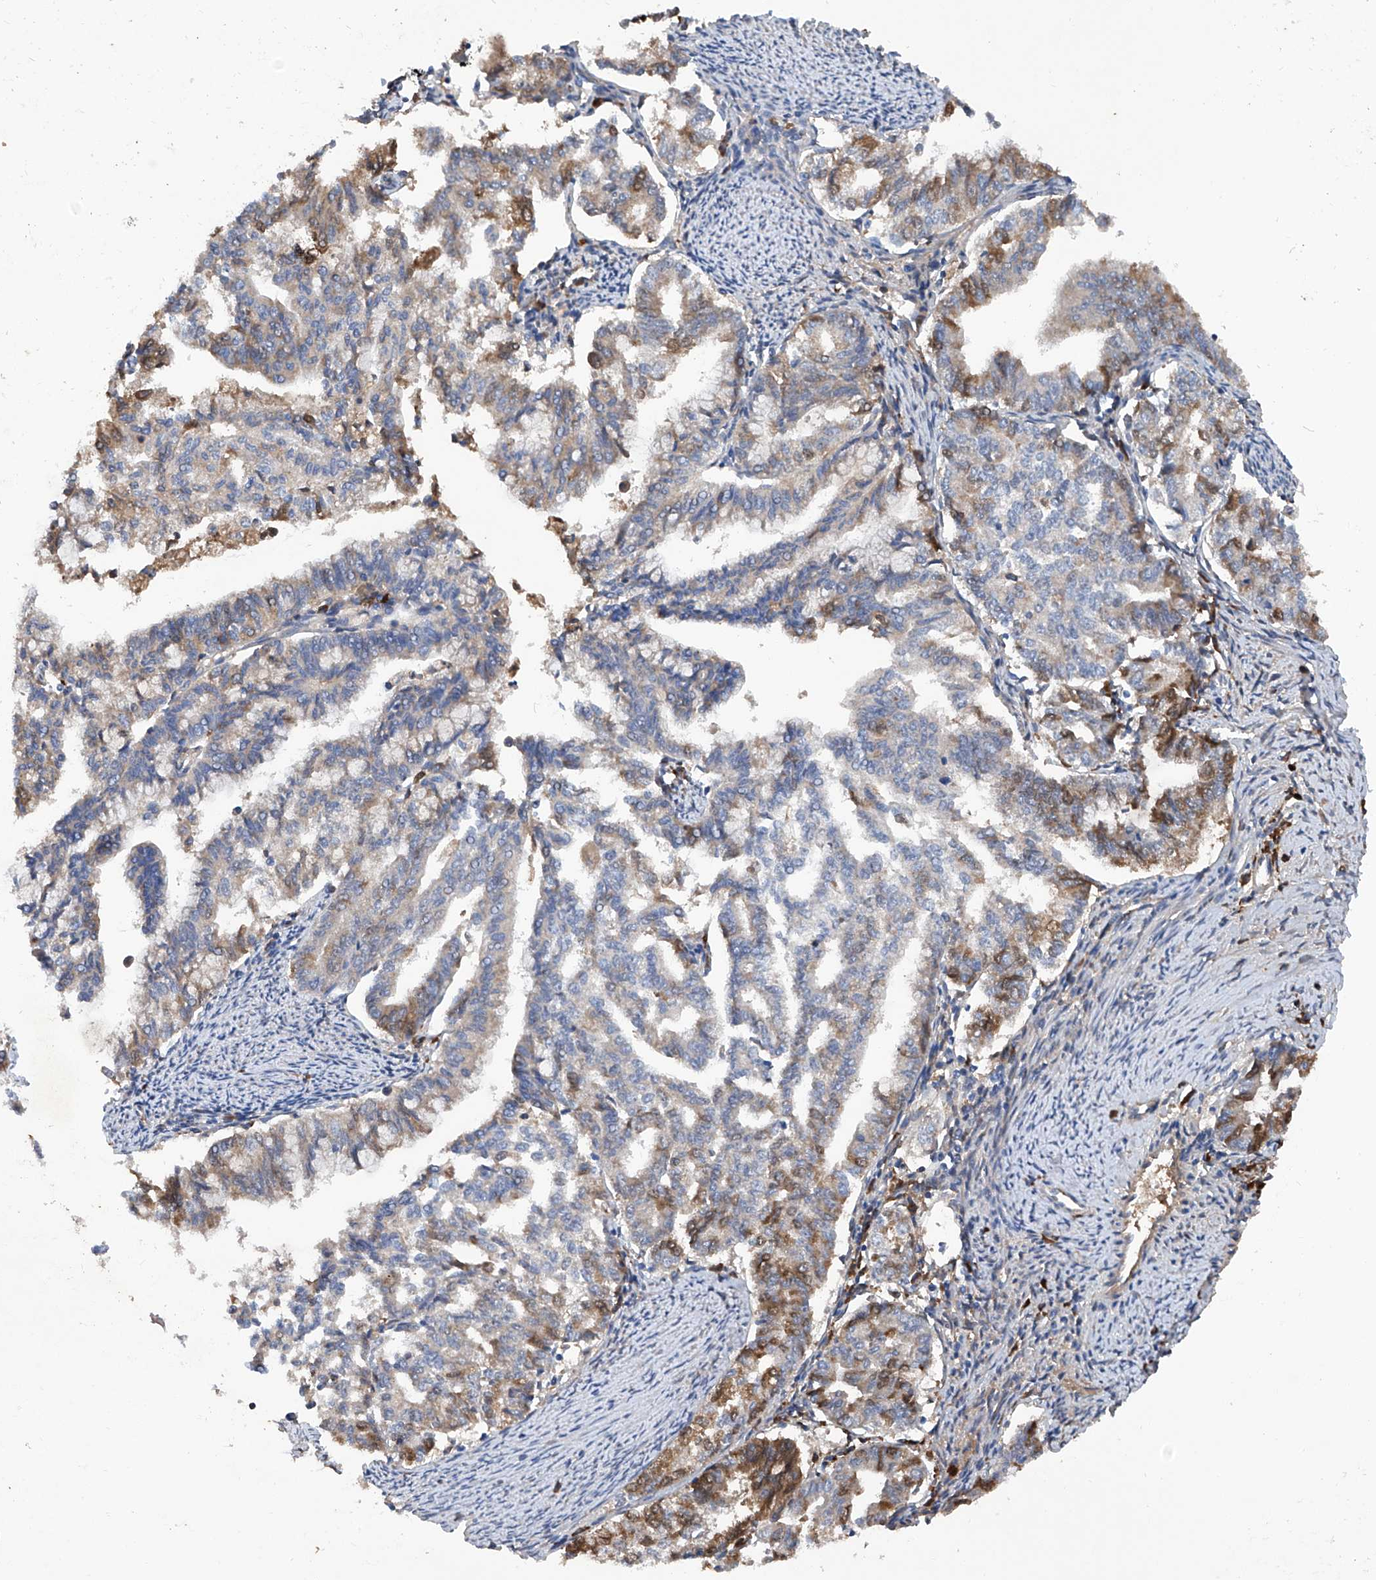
{"staining": {"intensity": "moderate", "quantity": "25%-75%", "location": "cytoplasmic/membranous"}, "tissue": "endometrial cancer", "cell_type": "Tumor cells", "image_type": "cancer", "snomed": [{"axis": "morphology", "description": "Adenocarcinoma, NOS"}, {"axis": "topography", "description": "Endometrium"}], "caption": "This micrograph exhibits adenocarcinoma (endometrial) stained with immunohistochemistry (IHC) to label a protein in brown. The cytoplasmic/membranous of tumor cells show moderate positivity for the protein. Nuclei are counter-stained blue.", "gene": "ASCC3", "patient": {"sex": "female", "age": 79}}